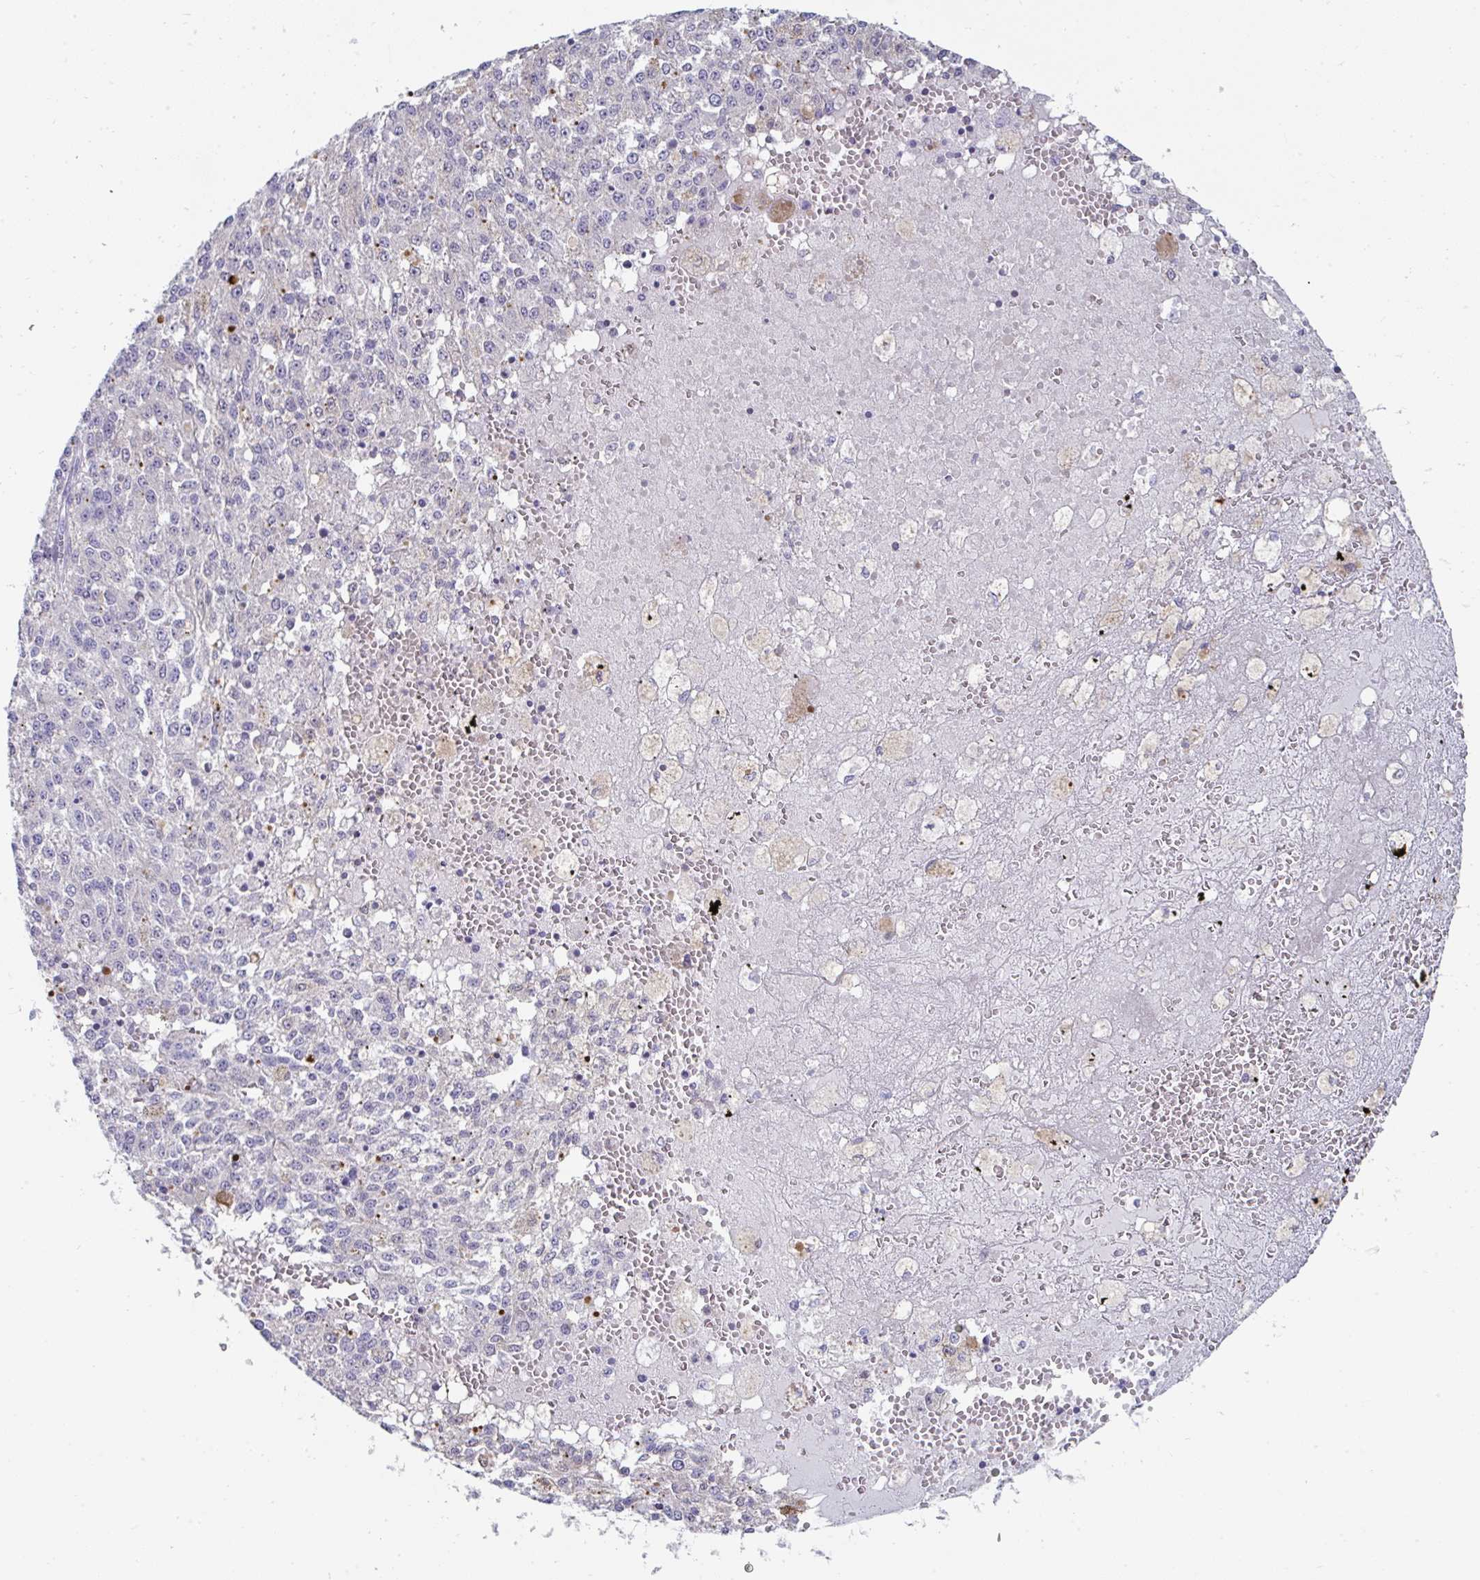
{"staining": {"intensity": "negative", "quantity": "none", "location": "none"}, "tissue": "melanoma", "cell_type": "Tumor cells", "image_type": "cancer", "snomed": [{"axis": "morphology", "description": "Malignant melanoma, Metastatic site"}, {"axis": "topography", "description": "Lymph node"}], "caption": "Immunohistochemistry (IHC) micrograph of malignant melanoma (metastatic site) stained for a protein (brown), which displays no staining in tumor cells.", "gene": "MGAM2", "patient": {"sex": "female", "age": 64}}